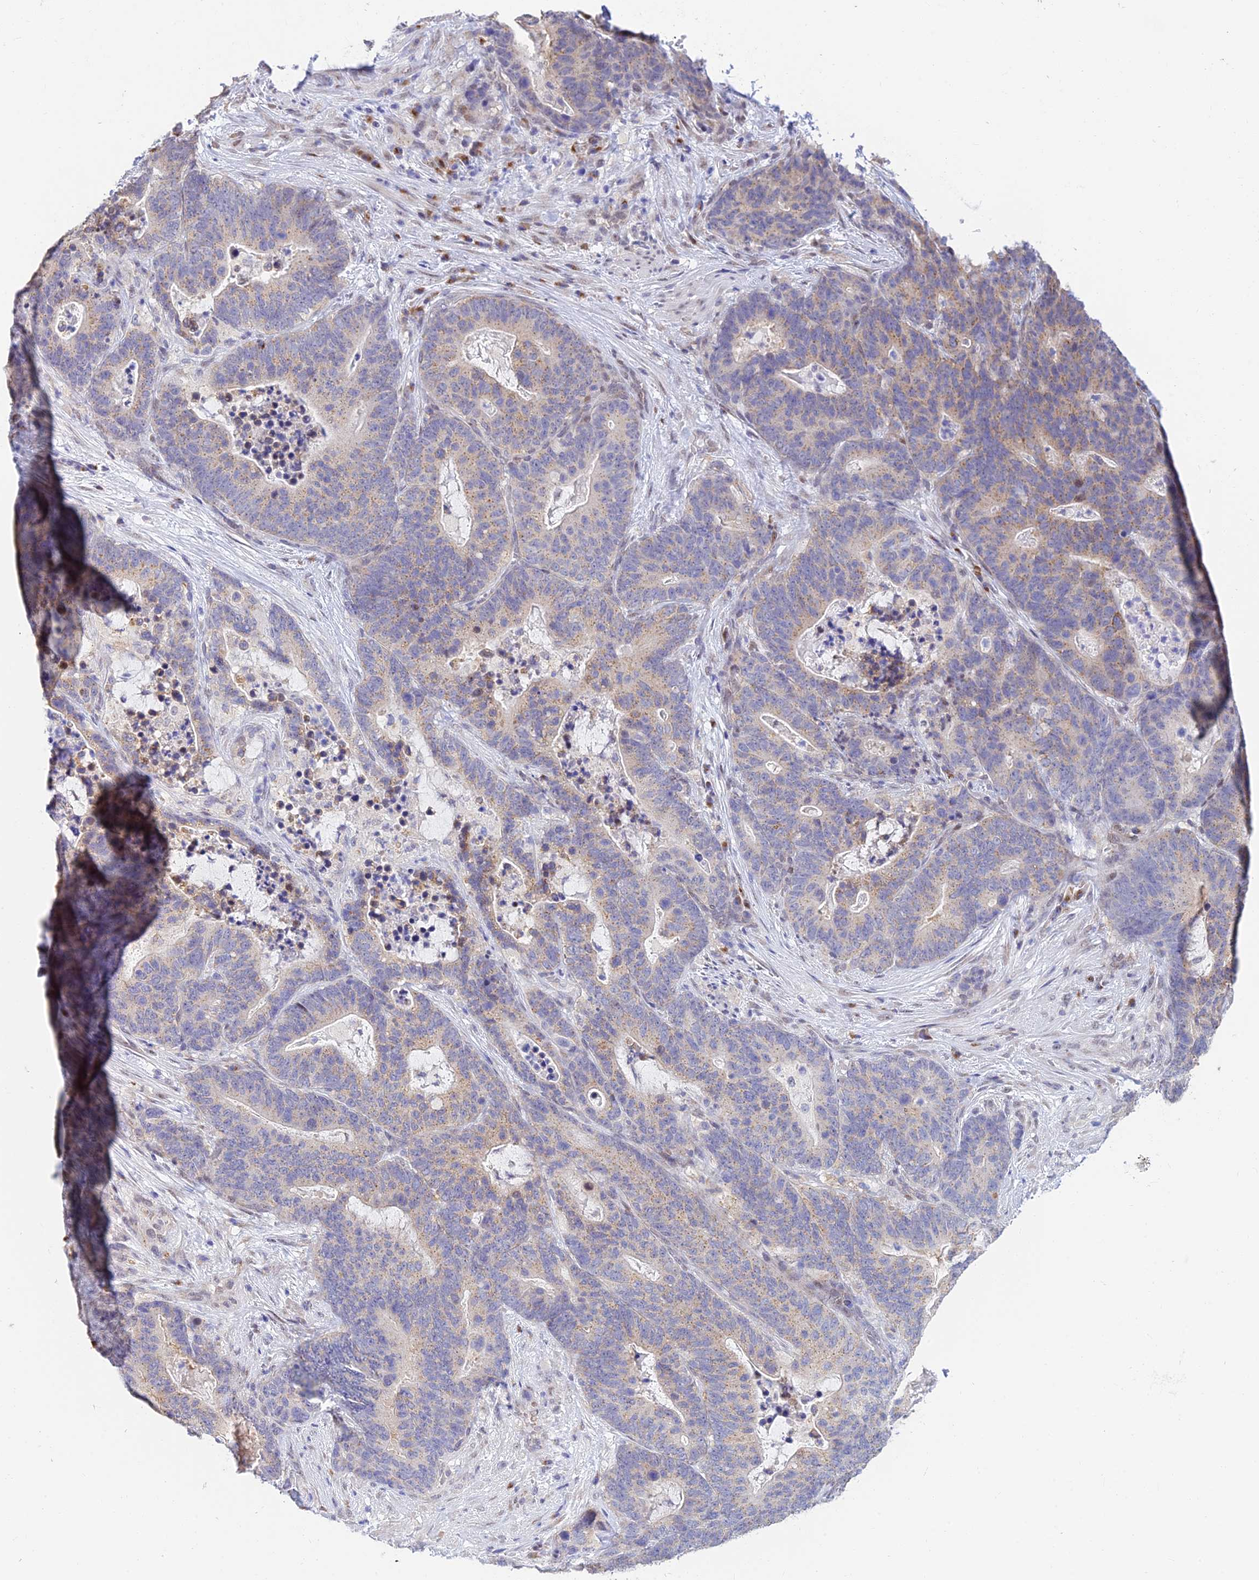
{"staining": {"intensity": "weak", "quantity": "<25%", "location": "cytoplasmic/membranous"}, "tissue": "stomach cancer", "cell_type": "Tumor cells", "image_type": "cancer", "snomed": [{"axis": "morphology", "description": "Normal tissue, NOS"}, {"axis": "morphology", "description": "Adenocarcinoma, NOS"}, {"axis": "topography", "description": "Stomach"}], "caption": "Image shows no significant protein staining in tumor cells of stomach cancer.", "gene": "INKA1", "patient": {"sex": "female", "age": 64}}